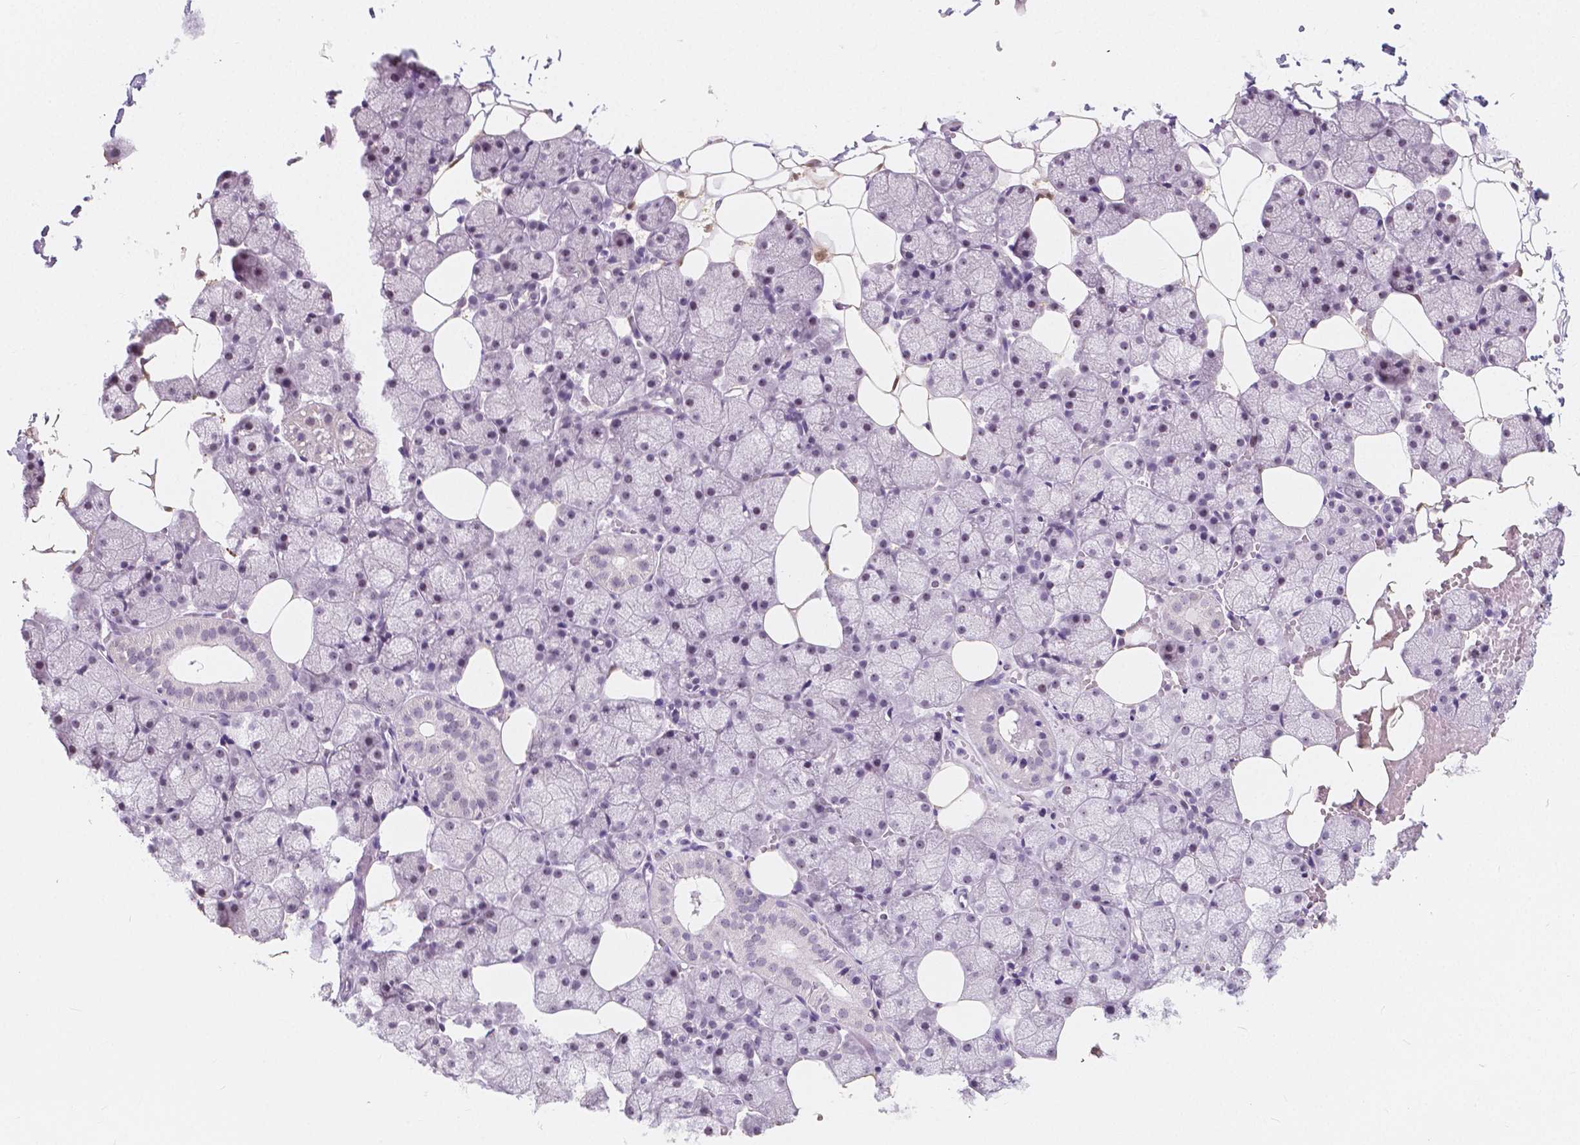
{"staining": {"intensity": "weak", "quantity": "<25%", "location": "nuclear"}, "tissue": "salivary gland", "cell_type": "Glandular cells", "image_type": "normal", "snomed": [{"axis": "morphology", "description": "Normal tissue, NOS"}, {"axis": "topography", "description": "Salivary gland"}], "caption": "This micrograph is of normal salivary gland stained with immunohistochemistry (IHC) to label a protein in brown with the nuclei are counter-stained blue. There is no positivity in glandular cells.", "gene": "NOLC1", "patient": {"sex": "male", "age": 38}}